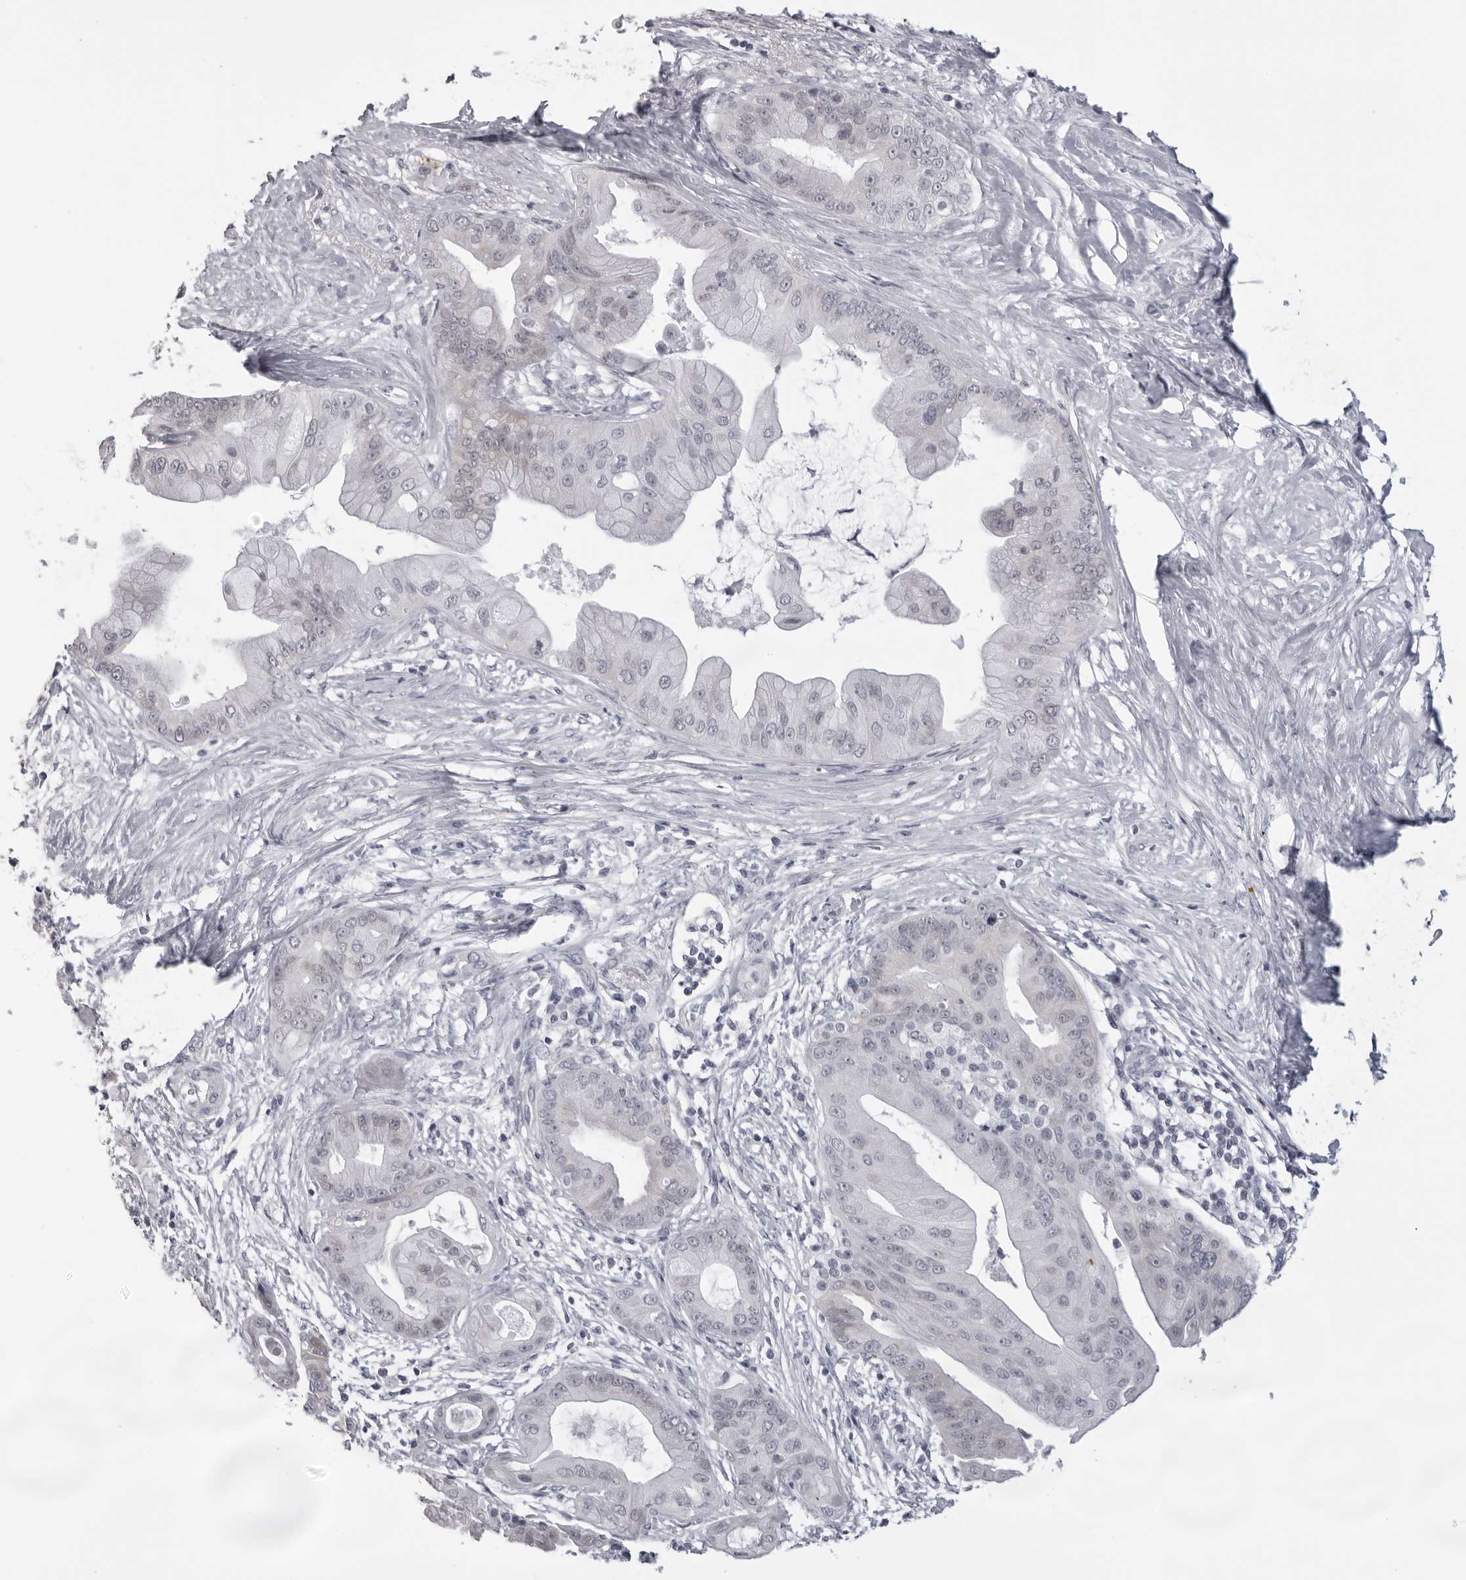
{"staining": {"intensity": "negative", "quantity": "none", "location": "none"}, "tissue": "pancreatic cancer", "cell_type": "Tumor cells", "image_type": "cancer", "snomed": [{"axis": "morphology", "description": "Adenocarcinoma, NOS"}, {"axis": "topography", "description": "Pancreas"}], "caption": "Pancreatic cancer (adenocarcinoma) was stained to show a protein in brown. There is no significant staining in tumor cells.", "gene": "DNALI1", "patient": {"sex": "female", "age": 75}}